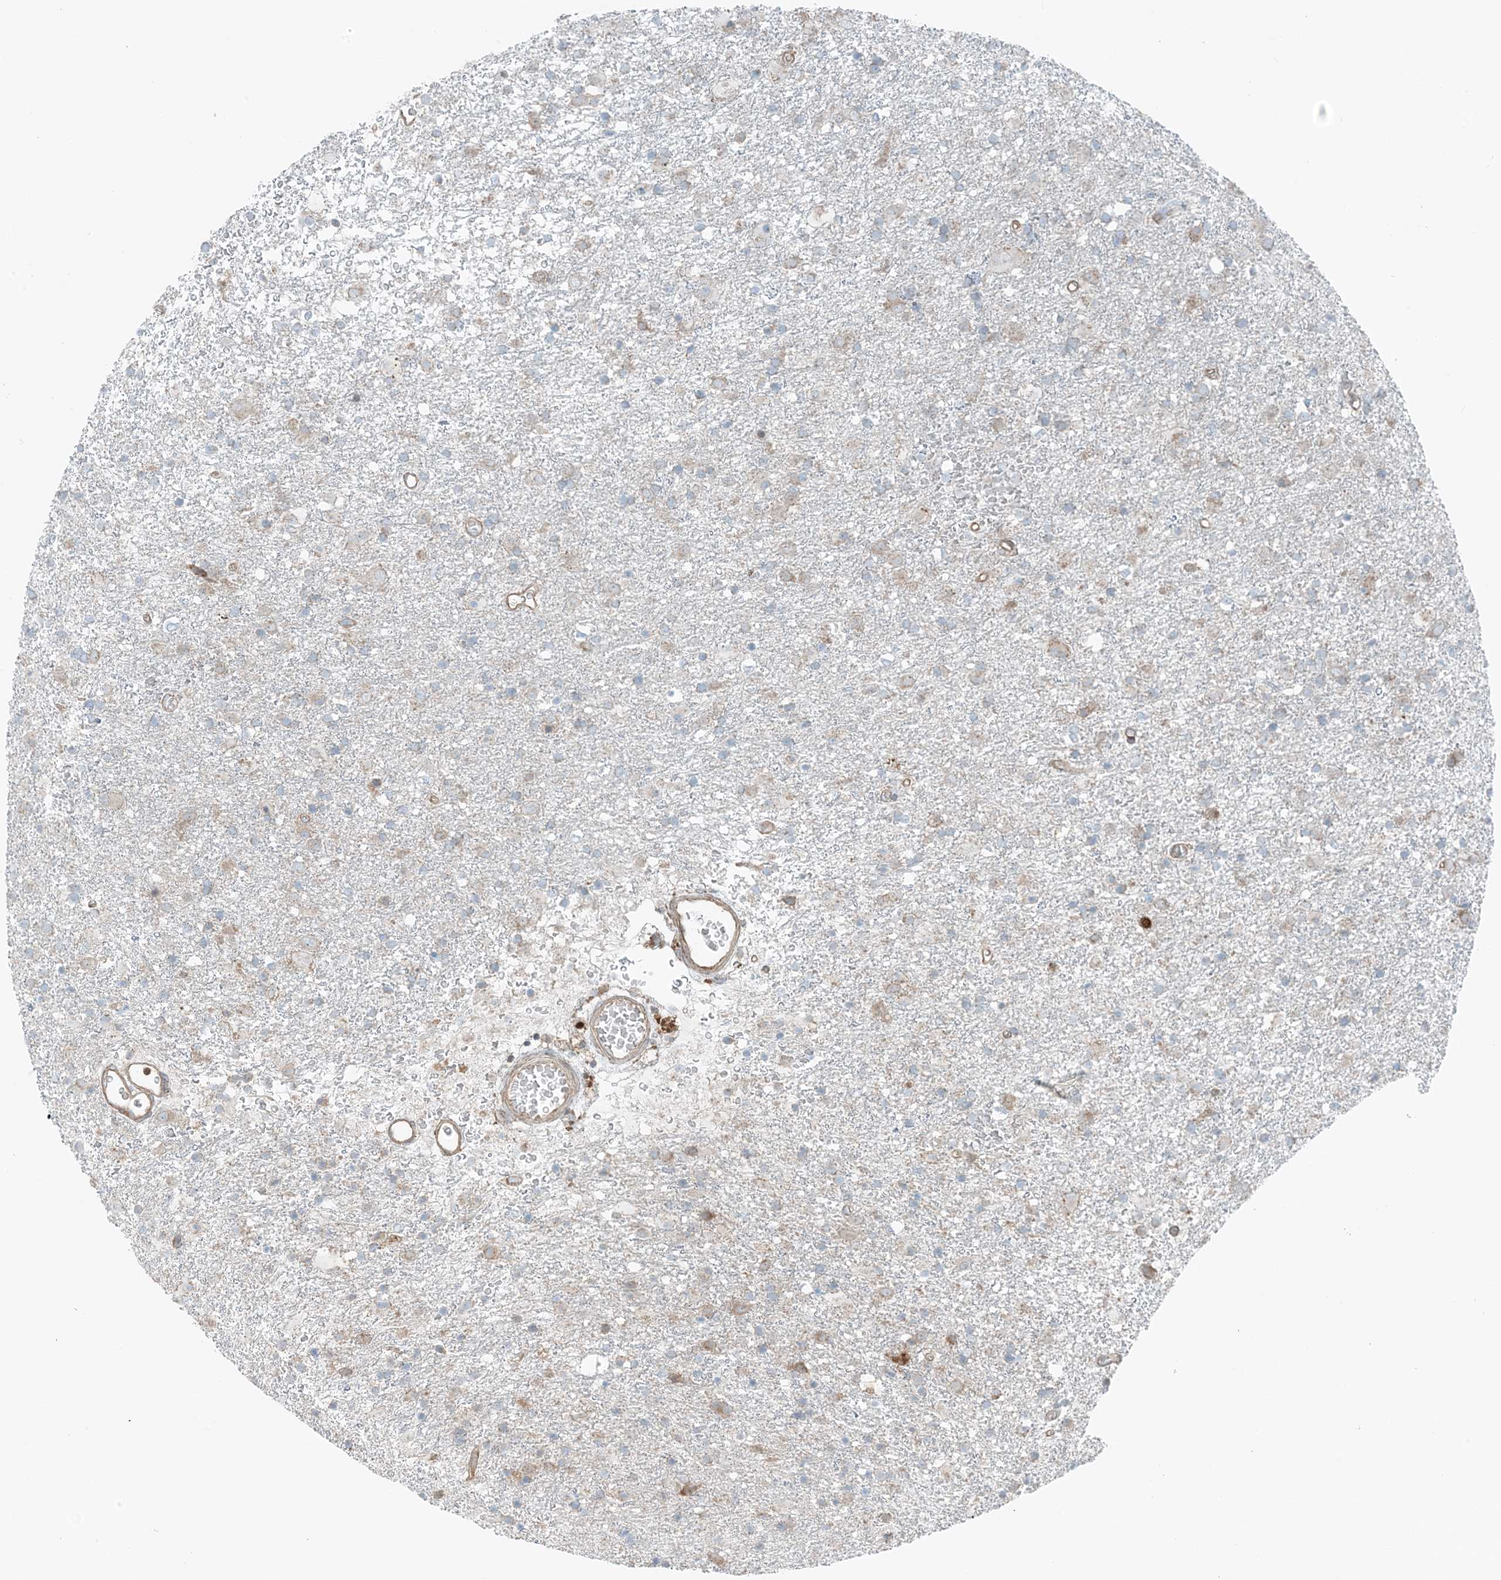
{"staining": {"intensity": "weak", "quantity": "<25%", "location": "cytoplasmic/membranous"}, "tissue": "glioma", "cell_type": "Tumor cells", "image_type": "cancer", "snomed": [{"axis": "morphology", "description": "Glioma, malignant, Low grade"}, {"axis": "topography", "description": "Brain"}], "caption": "IHC of human glioma shows no expression in tumor cells.", "gene": "CERKL", "patient": {"sex": "male", "age": 65}}